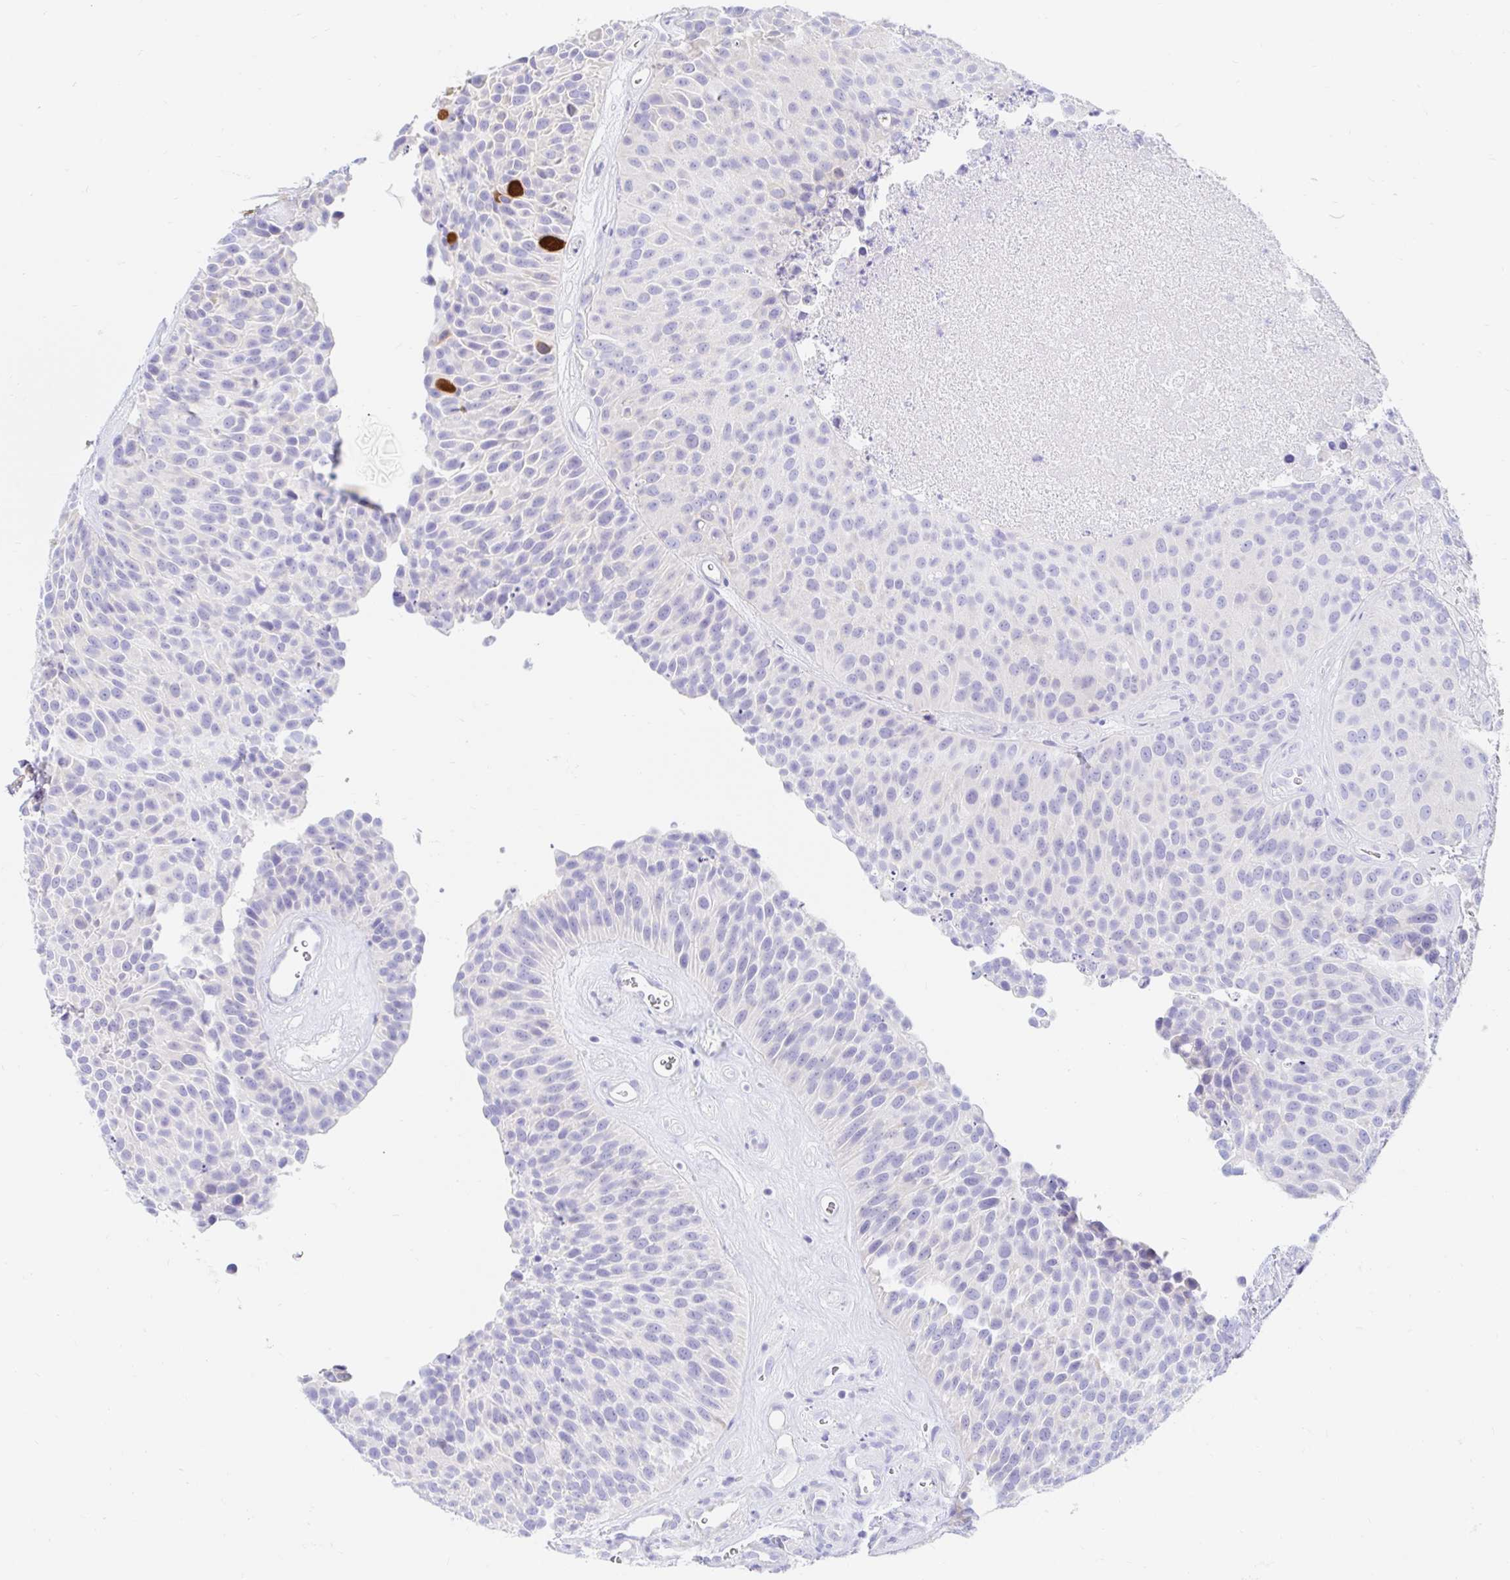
{"staining": {"intensity": "negative", "quantity": "none", "location": "none"}, "tissue": "urothelial cancer", "cell_type": "Tumor cells", "image_type": "cancer", "snomed": [{"axis": "morphology", "description": "Urothelial carcinoma, Low grade"}, {"axis": "topography", "description": "Urinary bladder"}], "caption": "Immunohistochemical staining of low-grade urothelial carcinoma exhibits no significant positivity in tumor cells.", "gene": "PPP1R1B", "patient": {"sex": "male", "age": 76}}